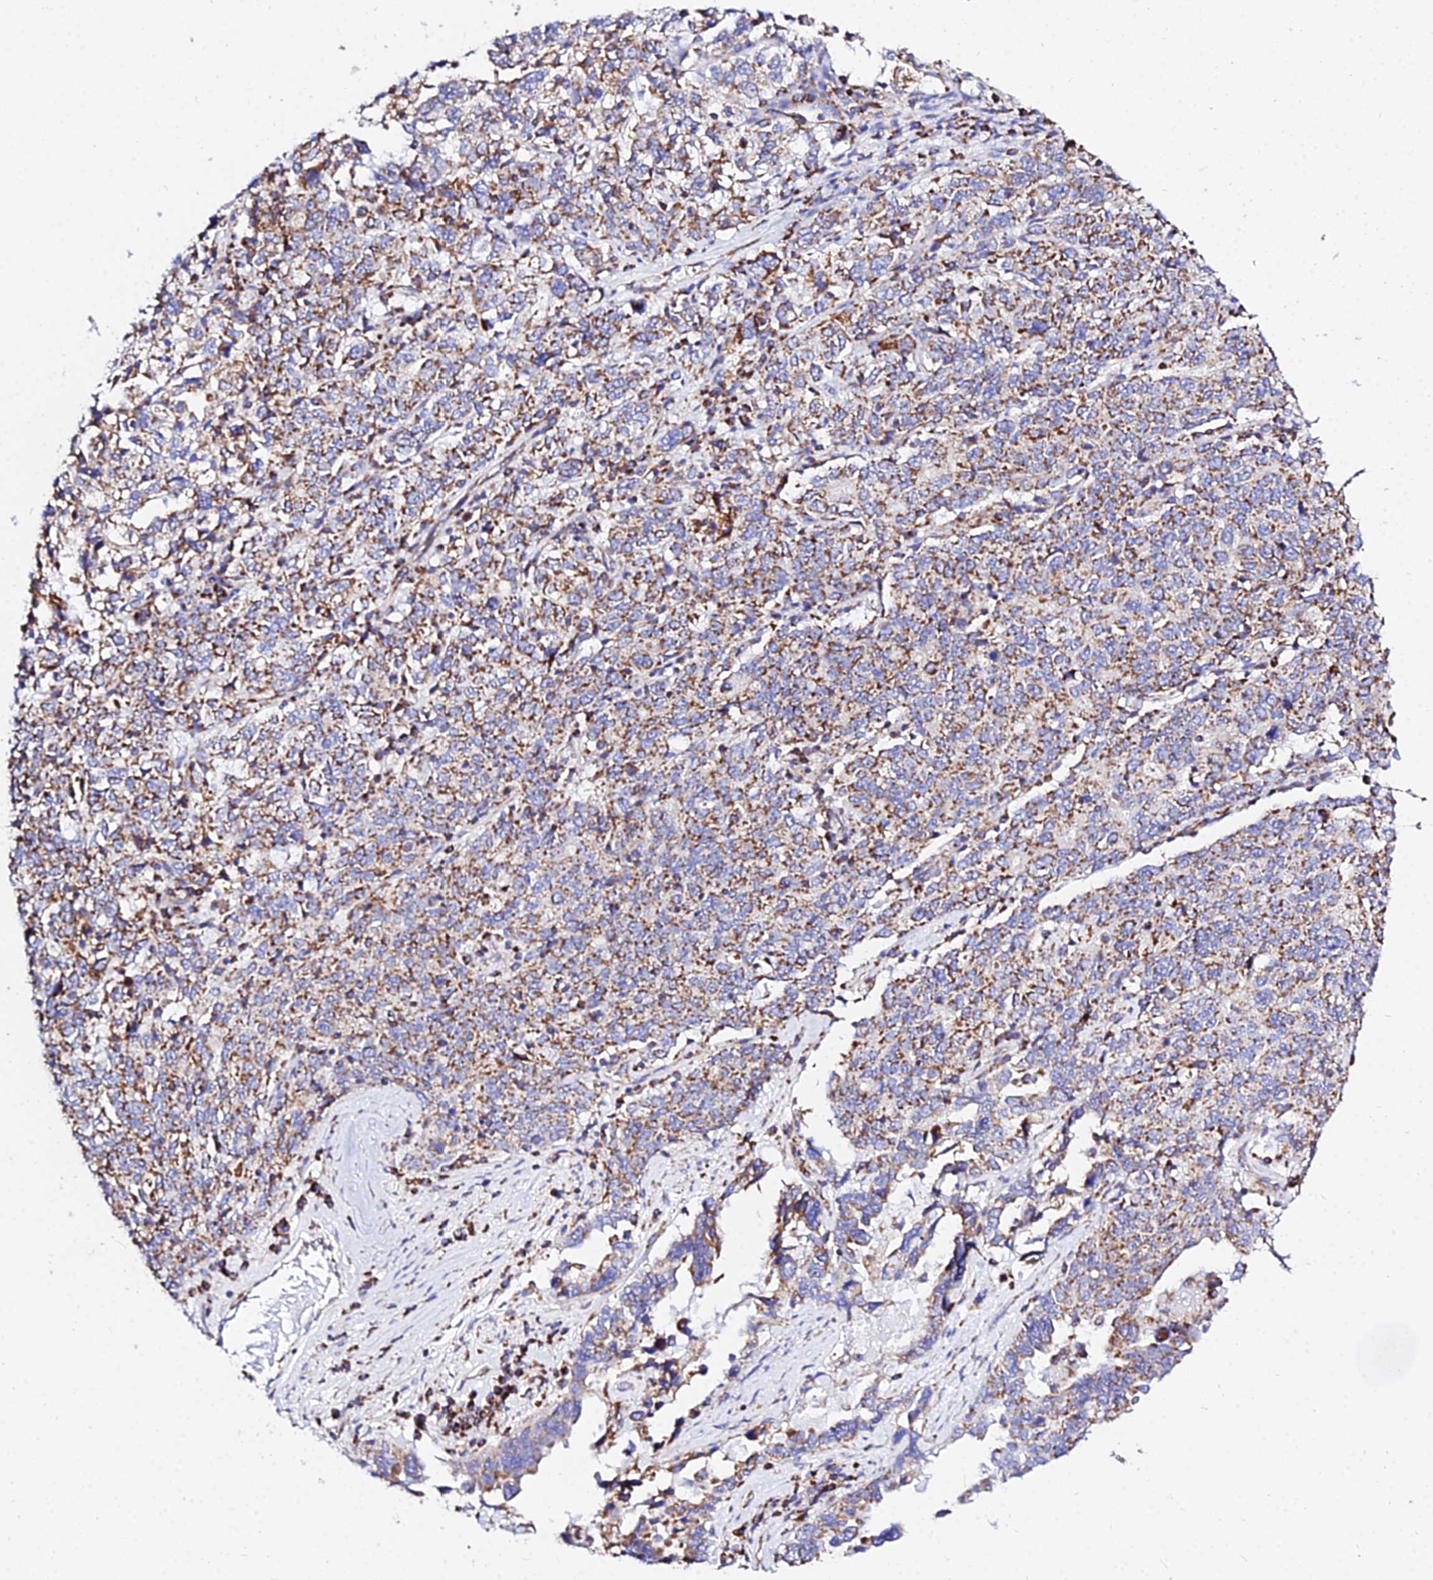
{"staining": {"intensity": "strong", "quantity": "25%-75%", "location": "cytoplasmic/membranous"}, "tissue": "ovarian cancer", "cell_type": "Tumor cells", "image_type": "cancer", "snomed": [{"axis": "morphology", "description": "Carcinoma, endometroid"}, {"axis": "topography", "description": "Ovary"}], "caption": "Ovarian endometroid carcinoma stained with a brown dye shows strong cytoplasmic/membranous positive expression in approximately 25%-75% of tumor cells.", "gene": "ZNF573", "patient": {"sex": "female", "age": 62}}